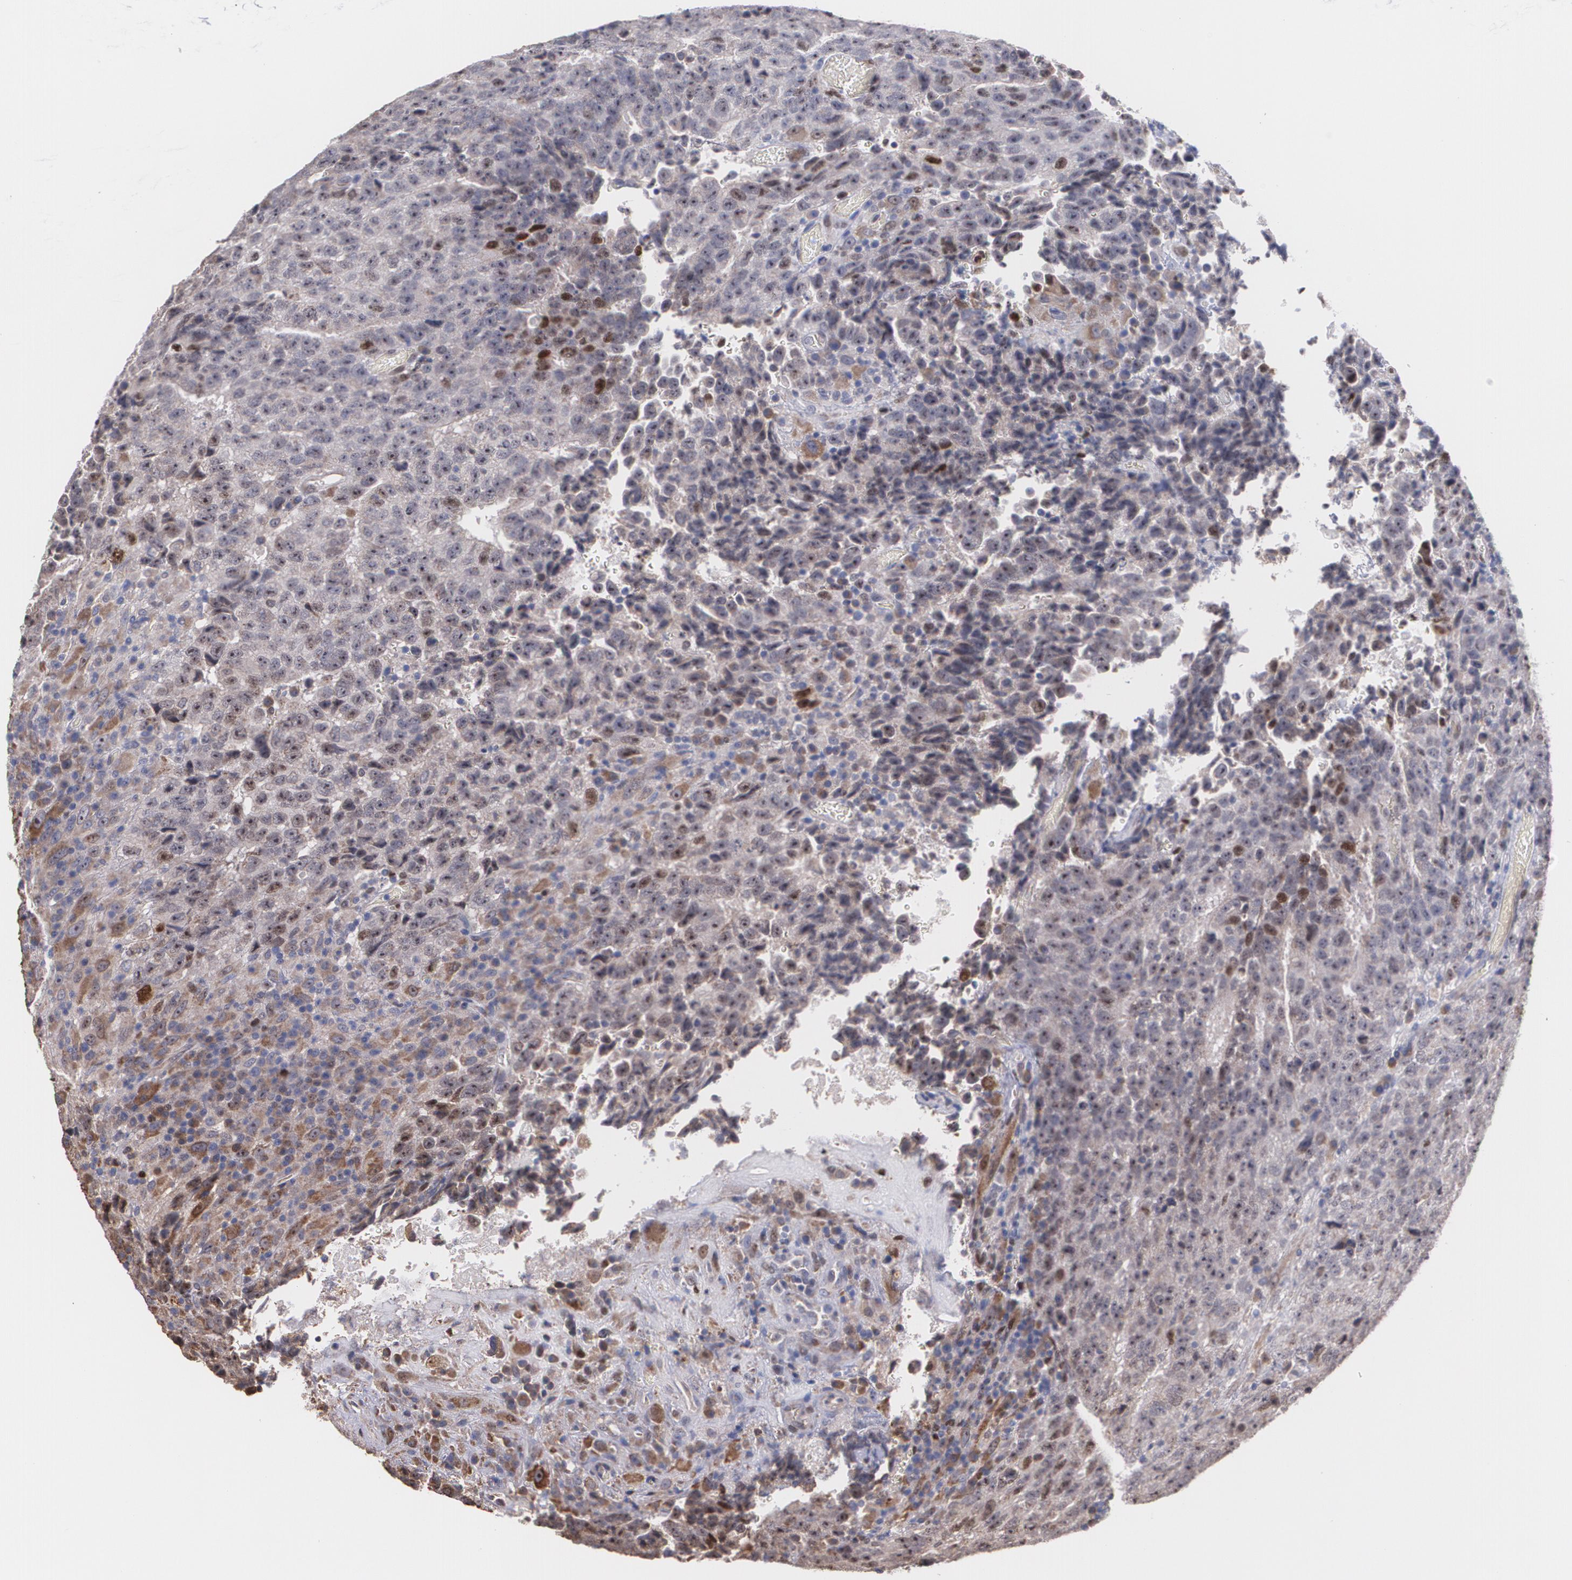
{"staining": {"intensity": "weak", "quantity": "25%-75%", "location": "cytoplasmic/membranous"}, "tissue": "testis cancer", "cell_type": "Tumor cells", "image_type": "cancer", "snomed": [{"axis": "morphology", "description": "Necrosis, NOS"}, {"axis": "morphology", "description": "Carcinoma, Embryonal, NOS"}, {"axis": "topography", "description": "Testis"}], "caption": "This is an image of immunohistochemistry staining of embryonal carcinoma (testis), which shows weak staining in the cytoplasmic/membranous of tumor cells.", "gene": "ATF3", "patient": {"sex": "male", "age": 19}}